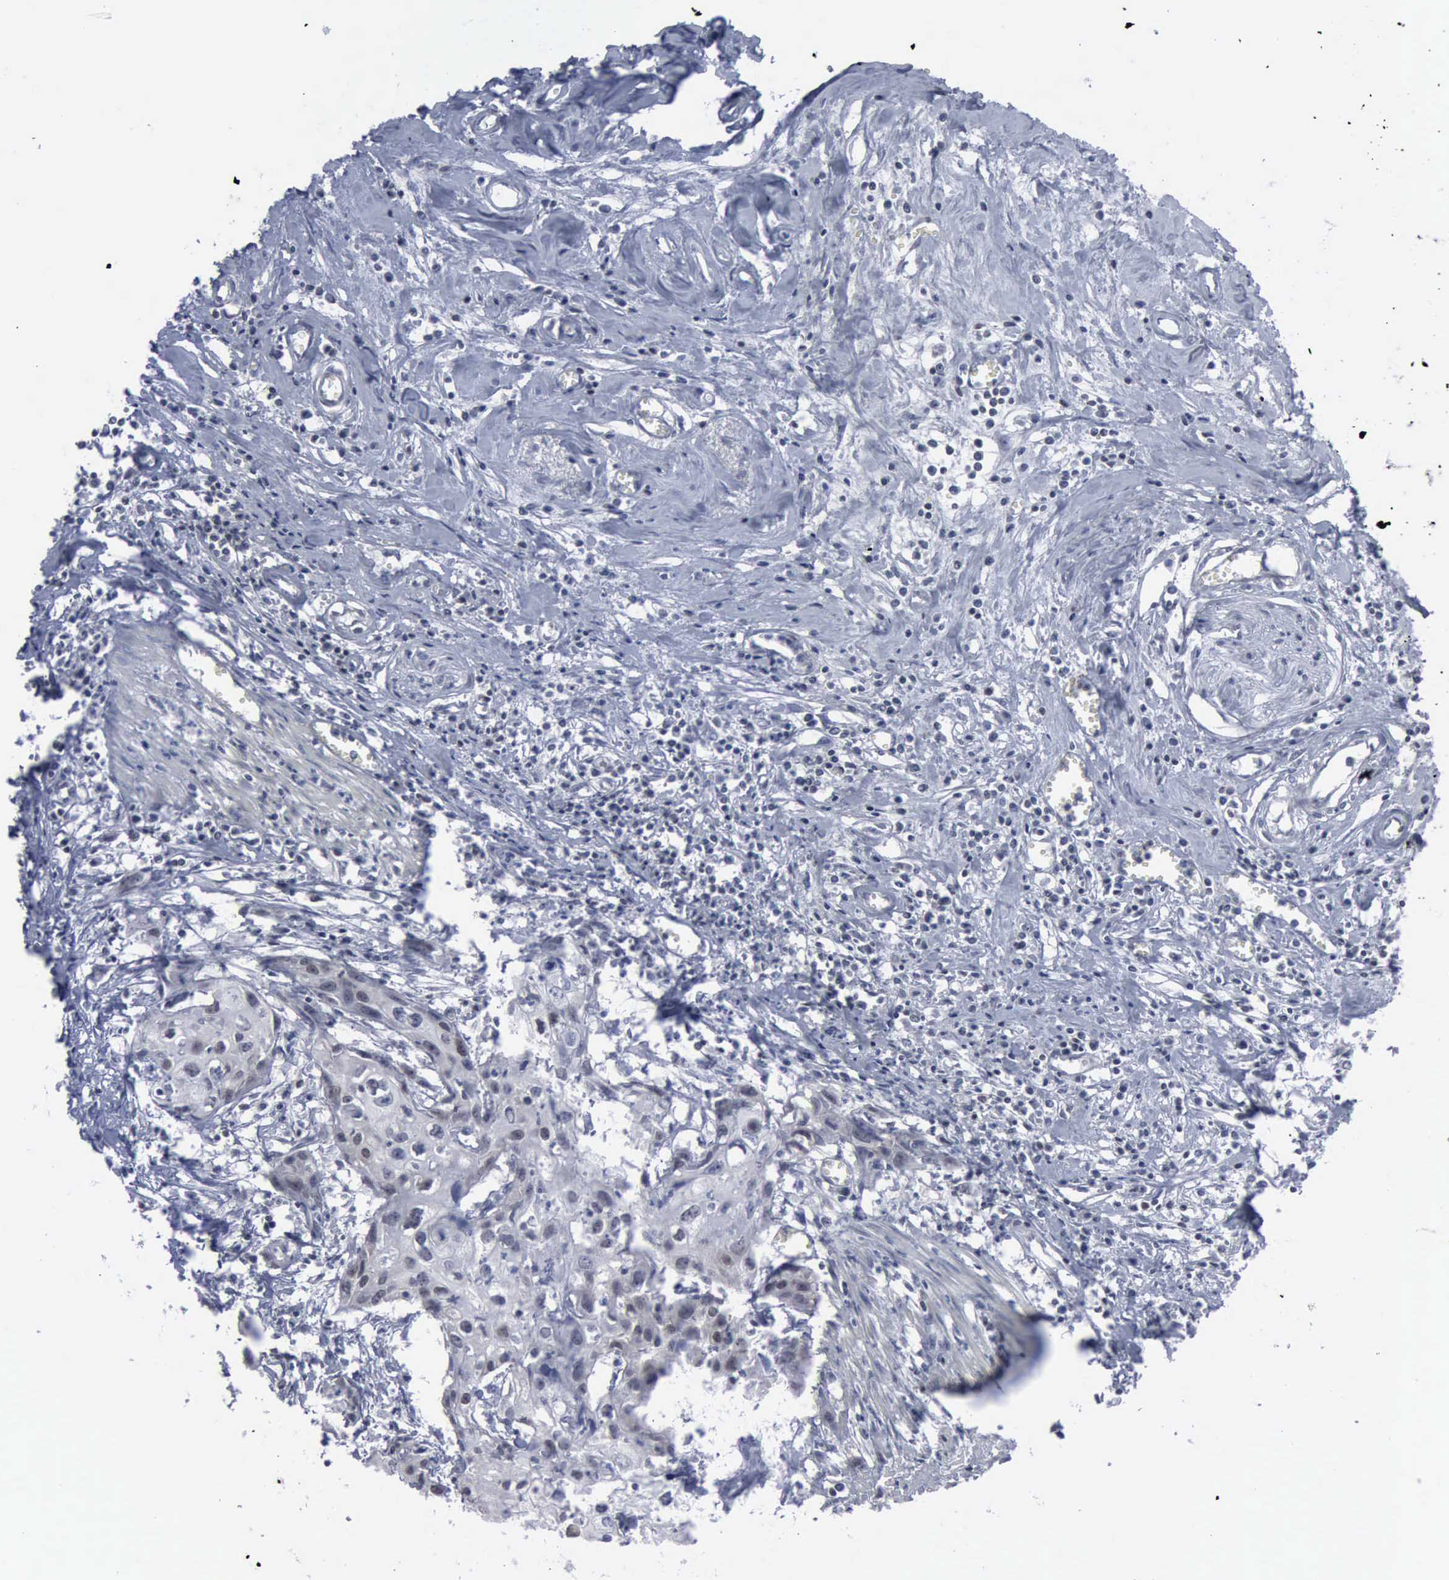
{"staining": {"intensity": "moderate", "quantity": "25%-75%", "location": "nuclear"}, "tissue": "urothelial cancer", "cell_type": "Tumor cells", "image_type": "cancer", "snomed": [{"axis": "morphology", "description": "Urothelial carcinoma, High grade"}, {"axis": "topography", "description": "Urinary bladder"}], "caption": "This photomicrograph reveals immunohistochemistry (IHC) staining of human urothelial cancer, with medium moderate nuclear staining in approximately 25%-75% of tumor cells.", "gene": "XPA", "patient": {"sex": "male", "age": 54}}